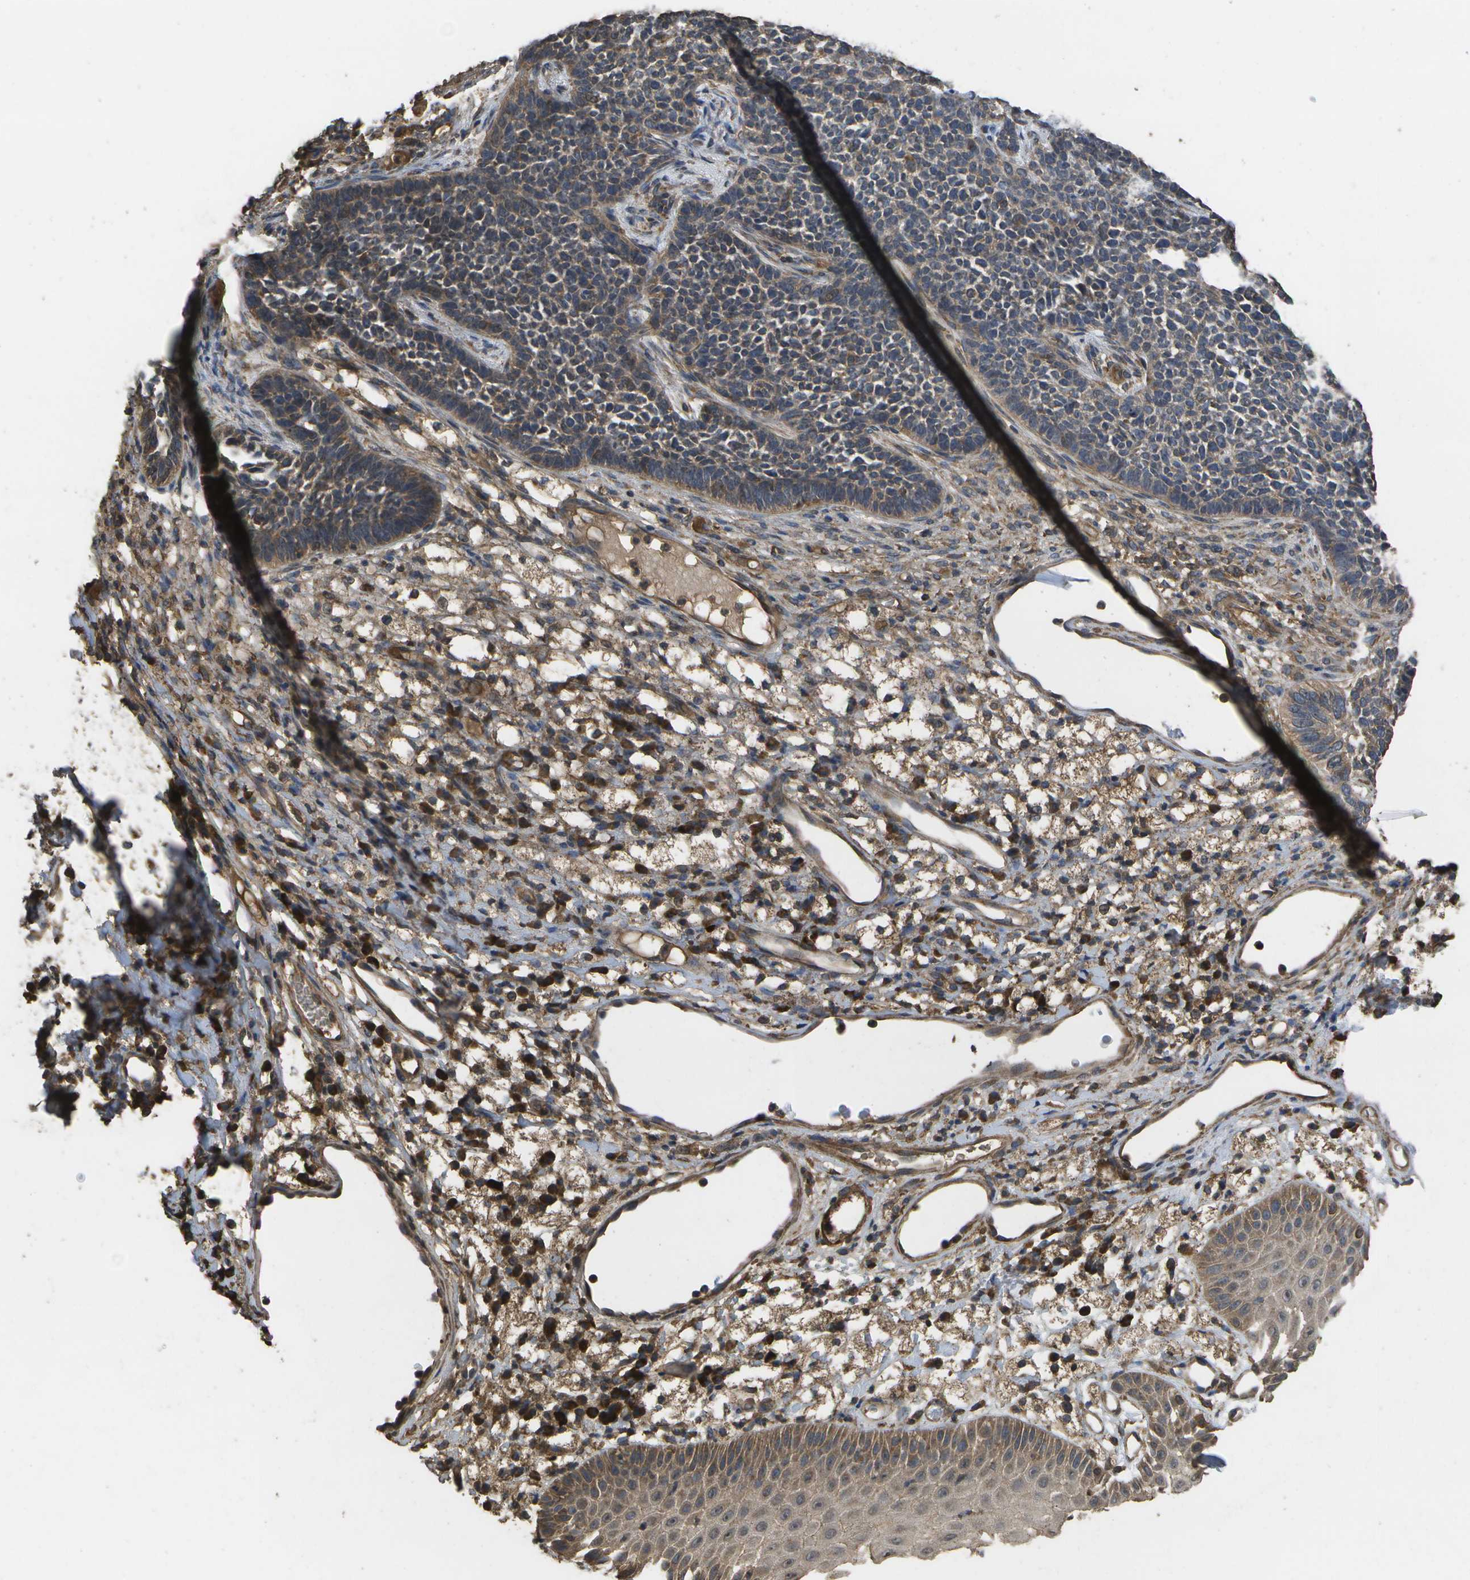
{"staining": {"intensity": "moderate", "quantity": ">75%", "location": "cytoplasmic/membranous"}, "tissue": "skin cancer", "cell_type": "Tumor cells", "image_type": "cancer", "snomed": [{"axis": "morphology", "description": "Basal cell carcinoma"}, {"axis": "topography", "description": "Skin"}], "caption": "The micrograph displays staining of skin cancer, revealing moderate cytoplasmic/membranous protein staining (brown color) within tumor cells. The protein of interest is stained brown, and the nuclei are stained in blue (DAB (3,3'-diaminobenzidine) IHC with brightfield microscopy, high magnification).", "gene": "SACS", "patient": {"sex": "female", "age": 84}}